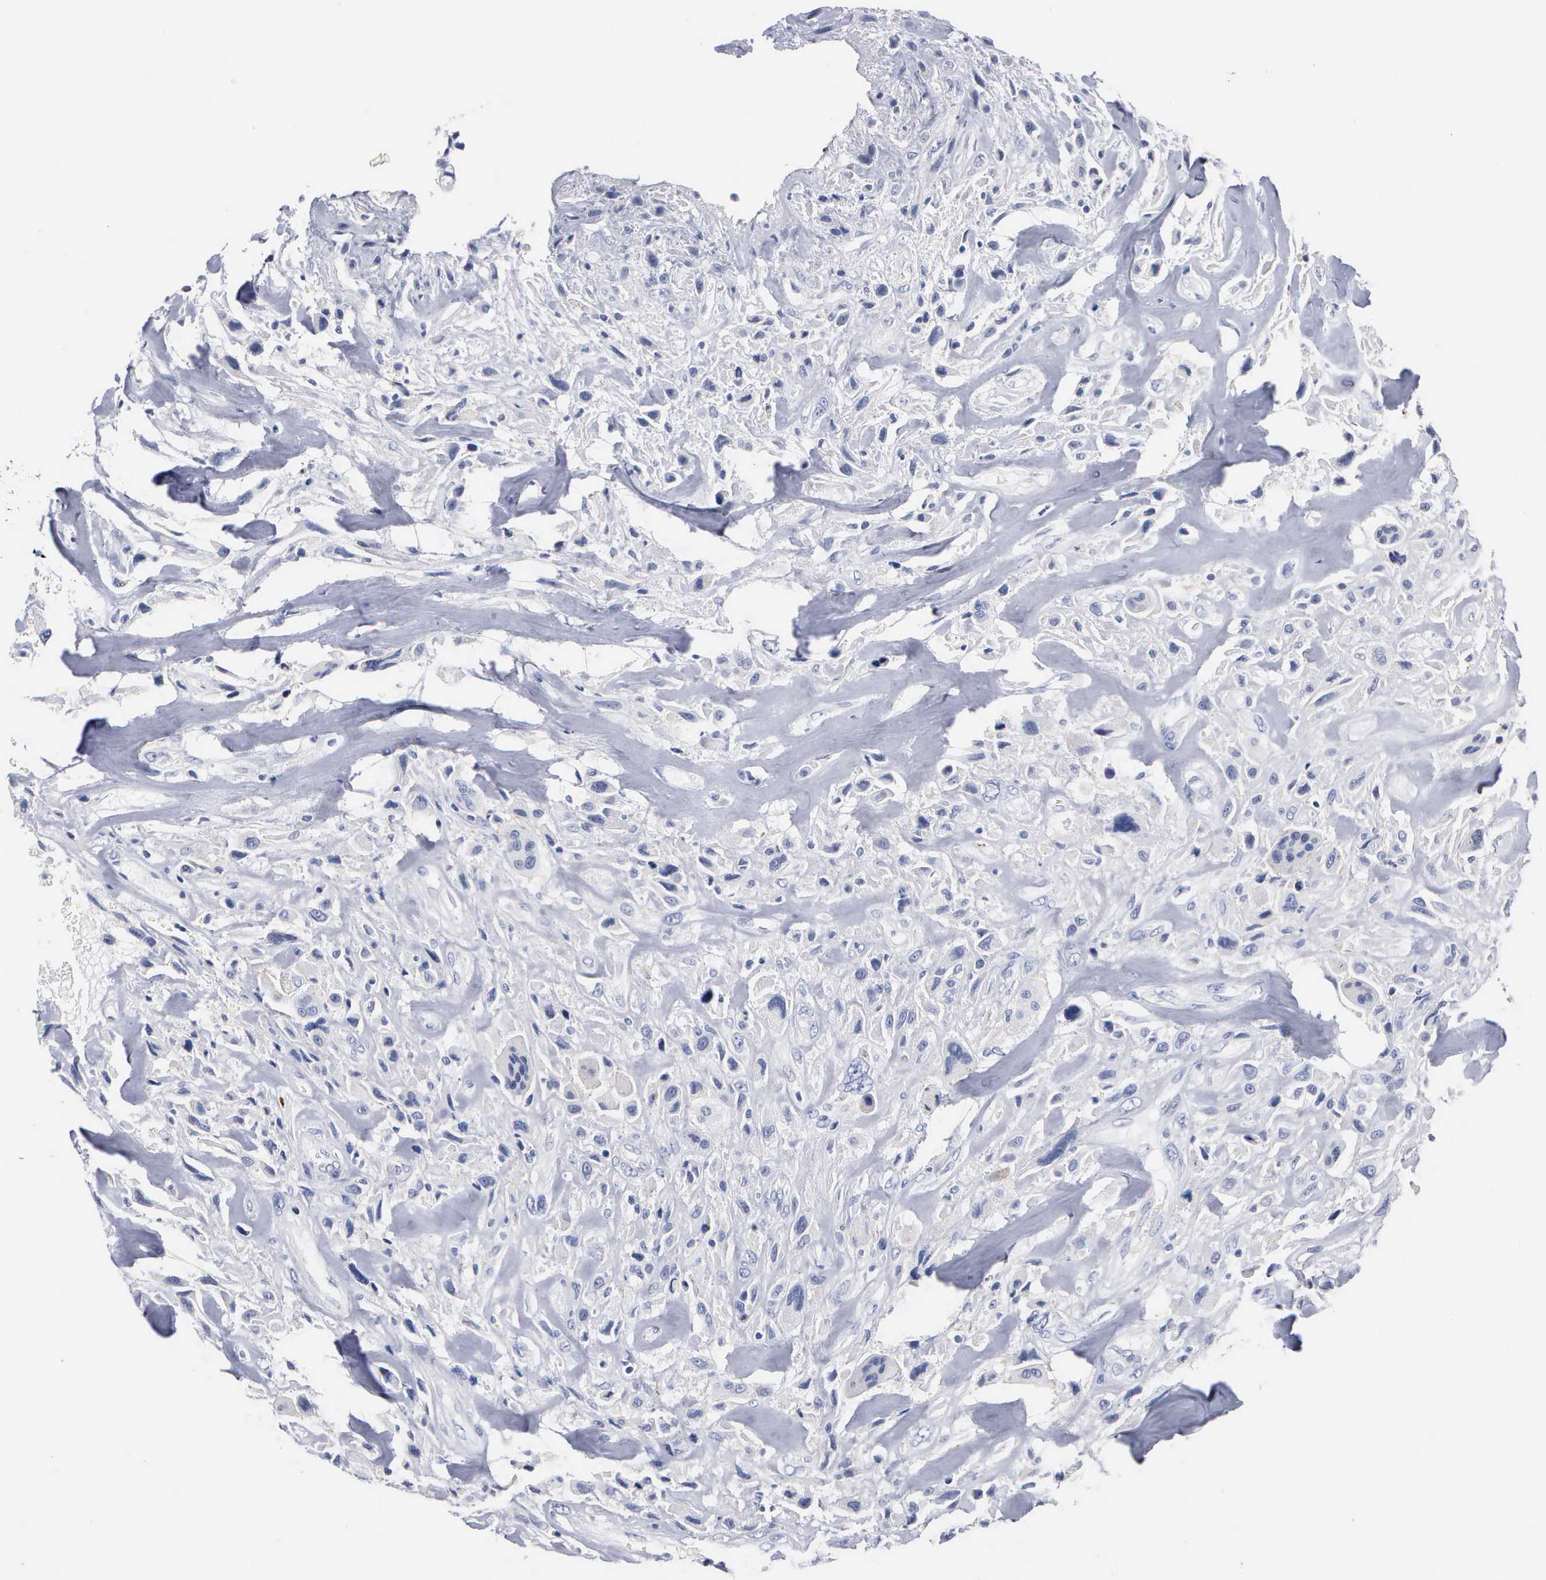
{"staining": {"intensity": "negative", "quantity": "none", "location": "none"}, "tissue": "breast cancer", "cell_type": "Tumor cells", "image_type": "cancer", "snomed": [{"axis": "morphology", "description": "Neoplasm, malignant, NOS"}, {"axis": "topography", "description": "Breast"}], "caption": "Immunohistochemistry of breast neoplasm (malignant) exhibits no expression in tumor cells.", "gene": "ASPHD2", "patient": {"sex": "female", "age": 50}}